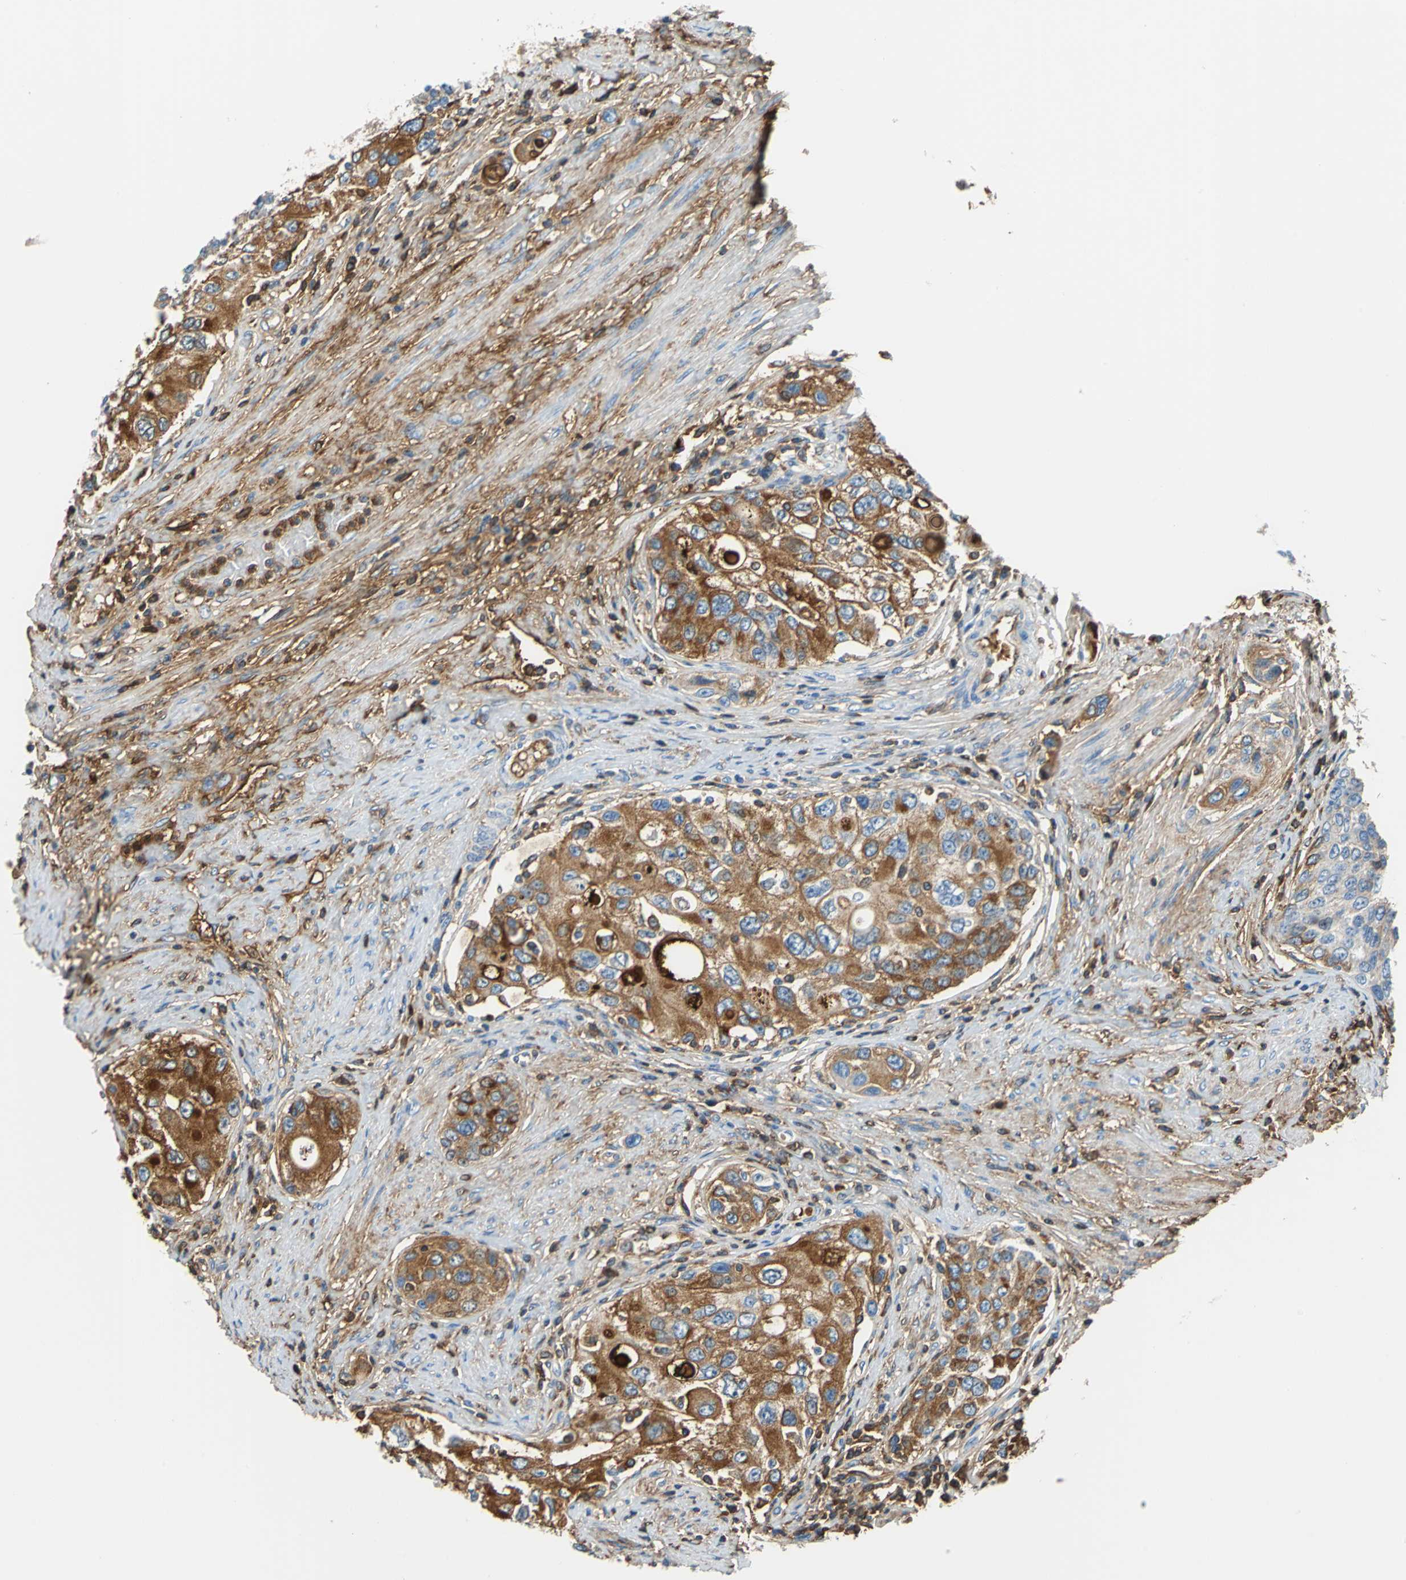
{"staining": {"intensity": "moderate", "quantity": ">75%", "location": "cytoplasmic/membranous"}, "tissue": "urothelial cancer", "cell_type": "Tumor cells", "image_type": "cancer", "snomed": [{"axis": "morphology", "description": "Urothelial carcinoma, High grade"}, {"axis": "topography", "description": "Urinary bladder"}], "caption": "This micrograph displays immunohistochemistry (IHC) staining of urothelial cancer, with medium moderate cytoplasmic/membranous expression in about >75% of tumor cells.", "gene": "ALB", "patient": {"sex": "female", "age": 56}}